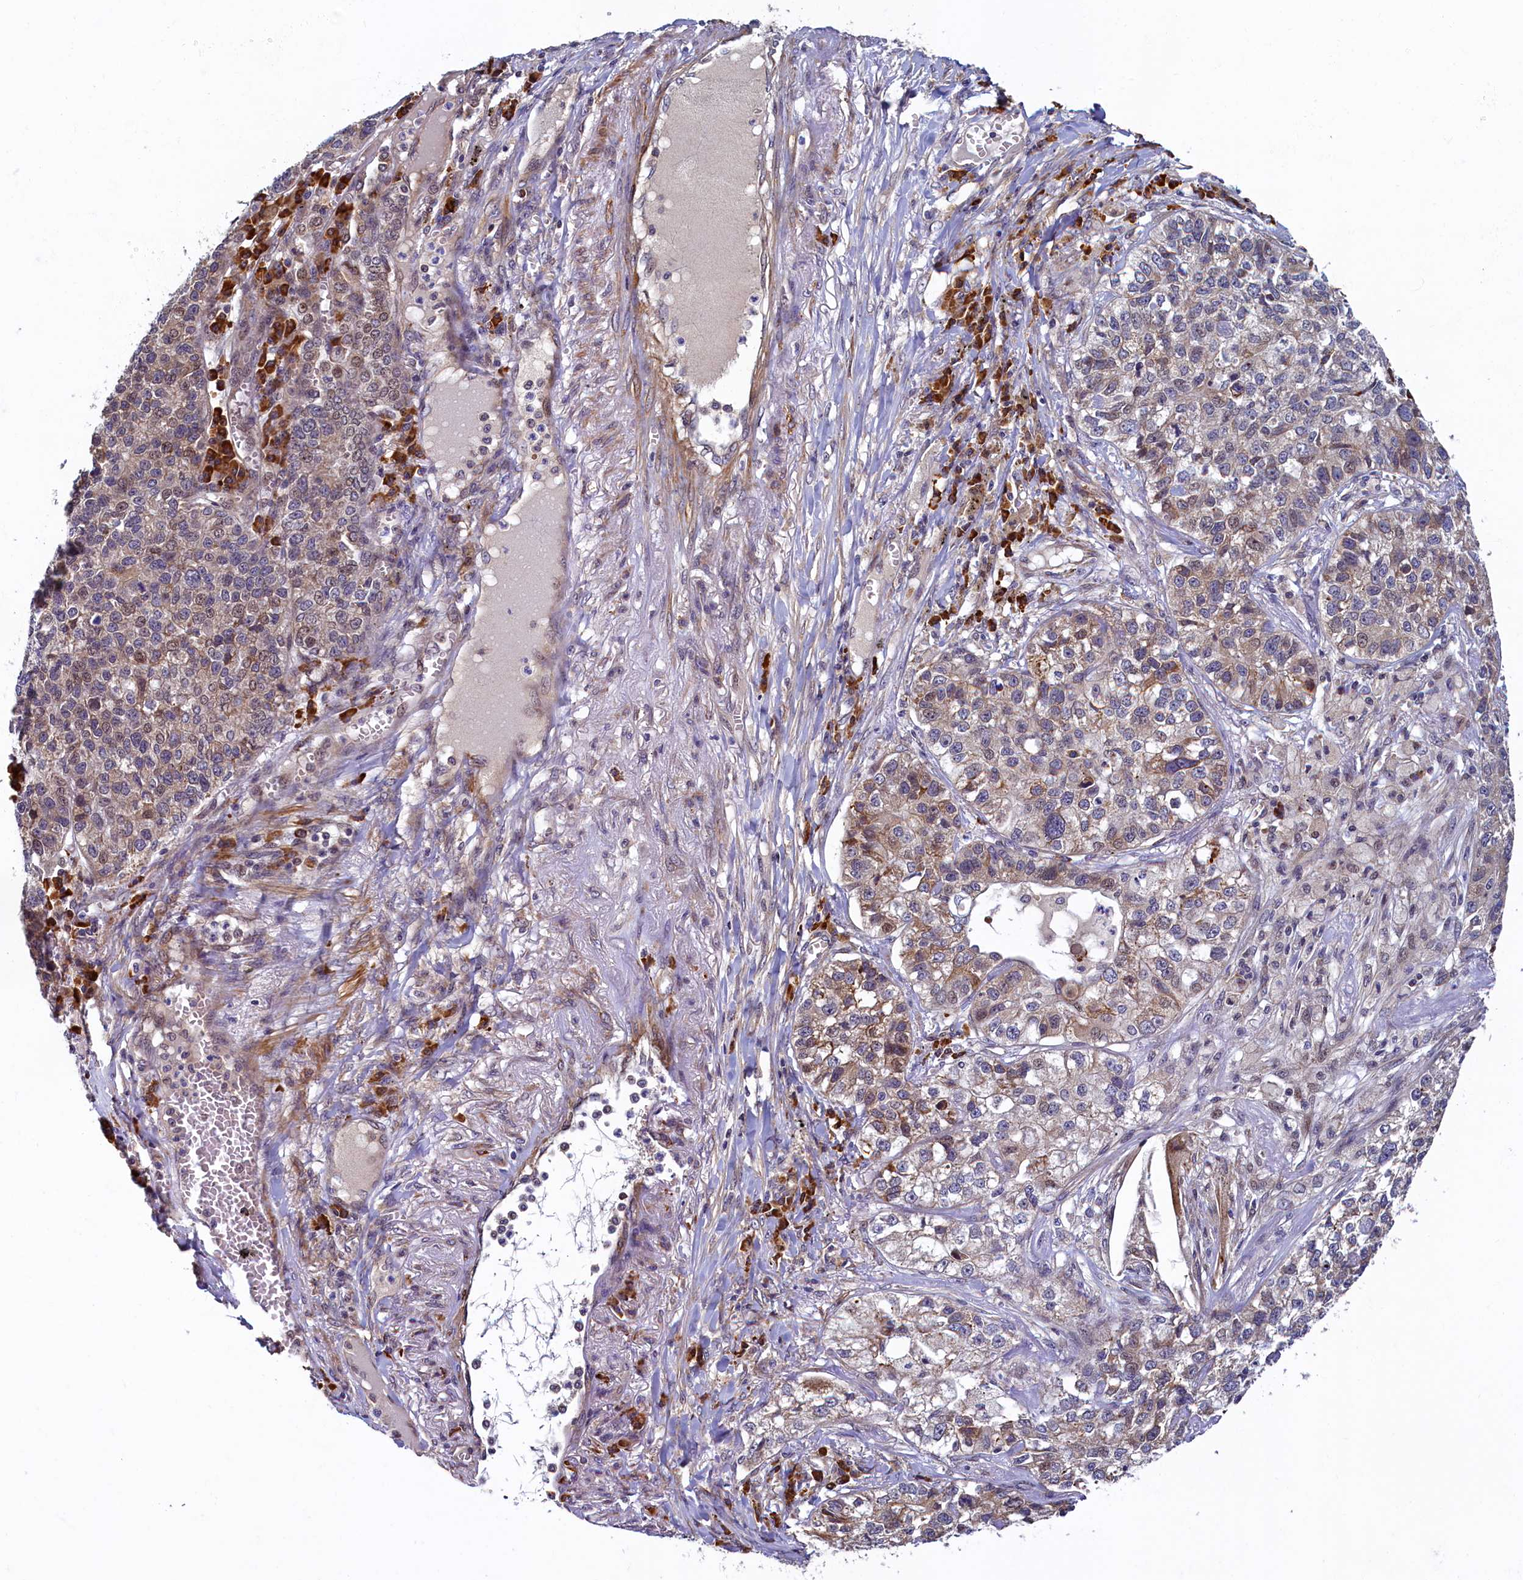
{"staining": {"intensity": "weak", "quantity": "<25%", "location": "cytoplasmic/membranous"}, "tissue": "lung cancer", "cell_type": "Tumor cells", "image_type": "cancer", "snomed": [{"axis": "morphology", "description": "Adenocarcinoma, NOS"}, {"axis": "topography", "description": "Lung"}], "caption": "Tumor cells show no significant staining in lung cancer.", "gene": "SLC16A14", "patient": {"sex": "male", "age": 49}}